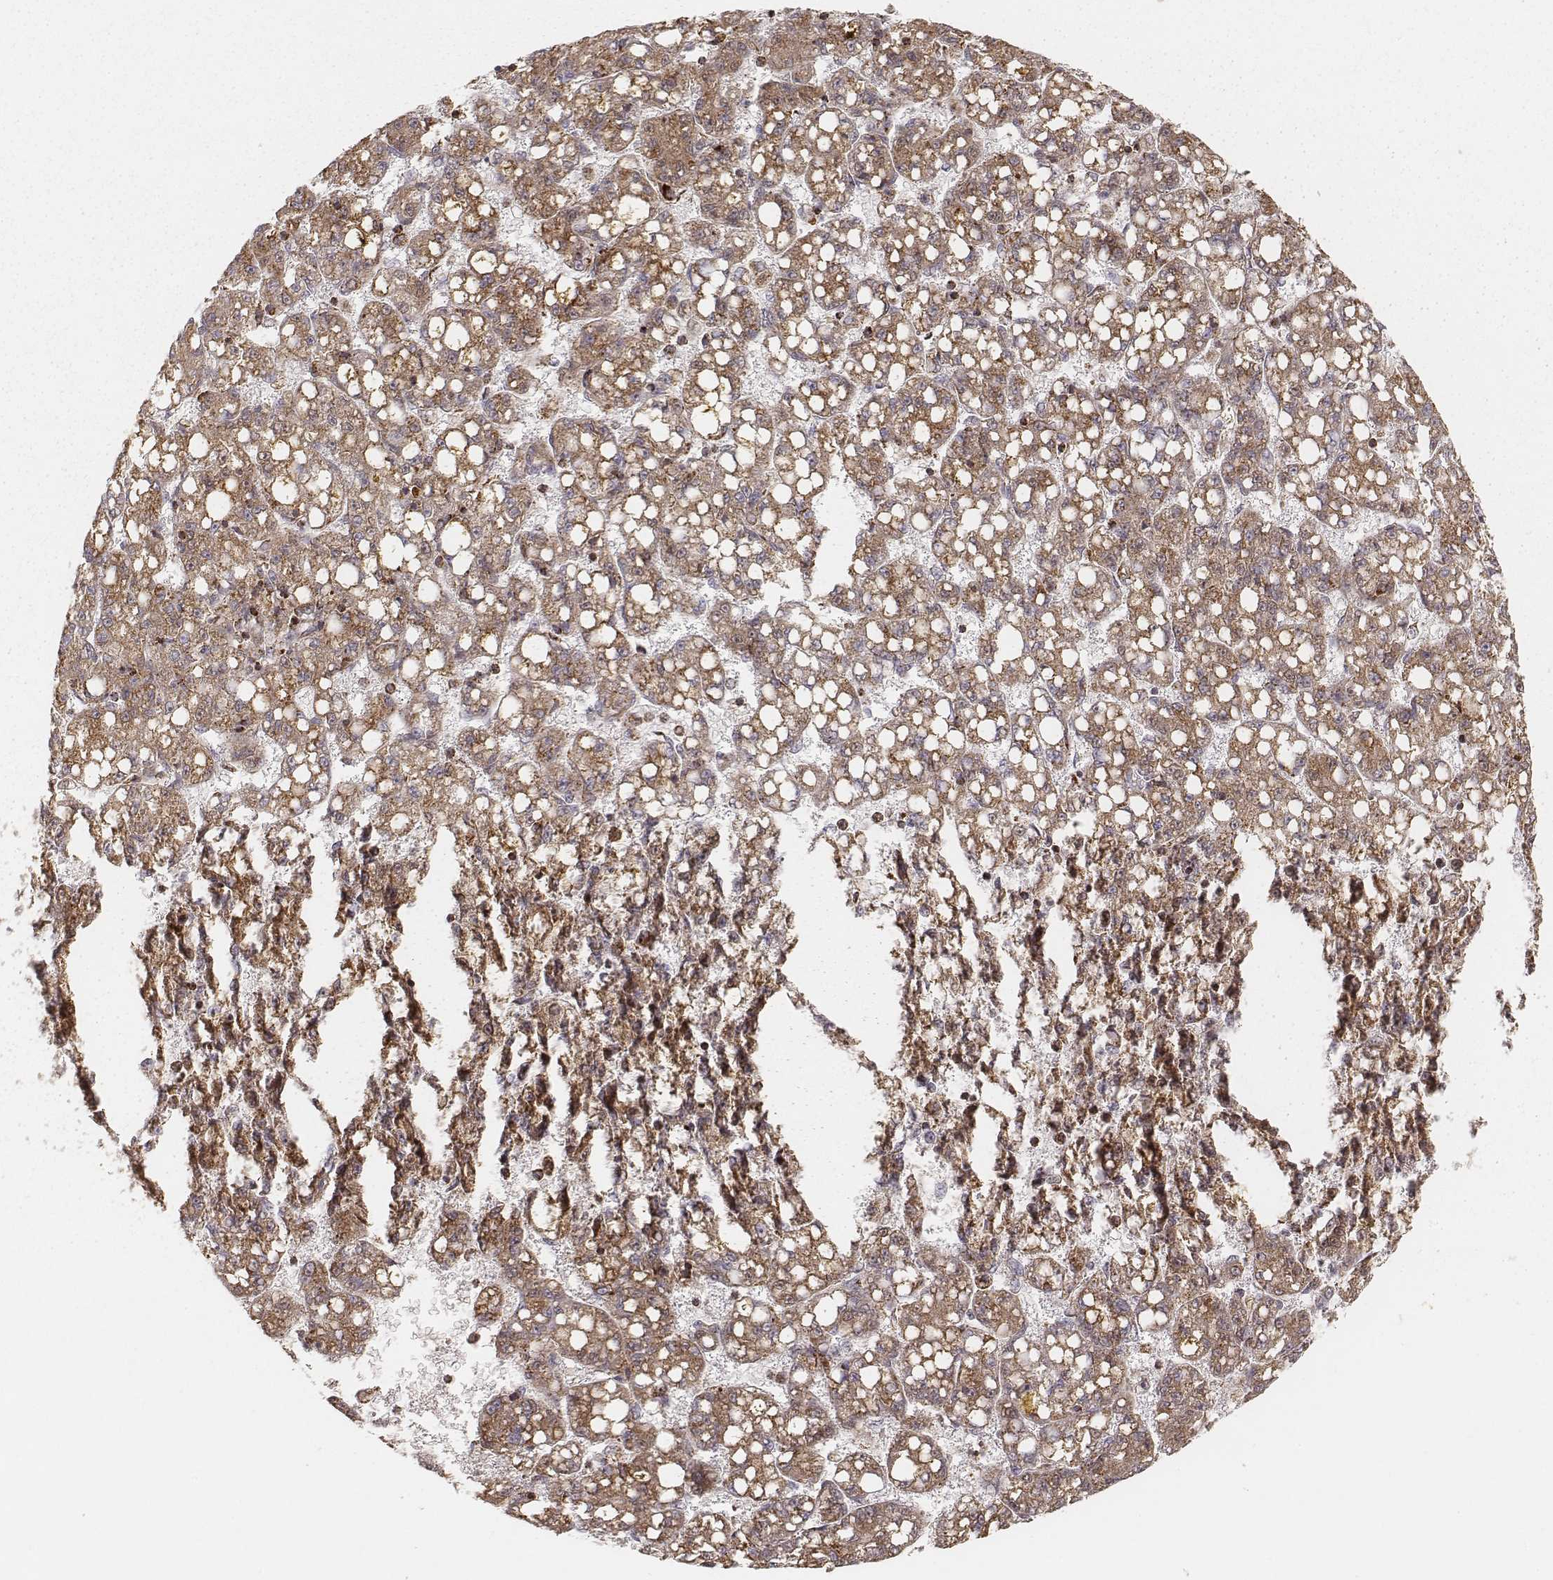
{"staining": {"intensity": "moderate", "quantity": ">75%", "location": "cytoplasmic/membranous"}, "tissue": "liver cancer", "cell_type": "Tumor cells", "image_type": "cancer", "snomed": [{"axis": "morphology", "description": "Carcinoma, Hepatocellular, NOS"}, {"axis": "topography", "description": "Liver"}], "caption": "IHC staining of liver cancer (hepatocellular carcinoma), which demonstrates medium levels of moderate cytoplasmic/membranous positivity in approximately >75% of tumor cells indicating moderate cytoplasmic/membranous protein positivity. The staining was performed using DAB (brown) for protein detection and nuclei were counterstained in hematoxylin (blue).", "gene": "CS", "patient": {"sex": "female", "age": 65}}